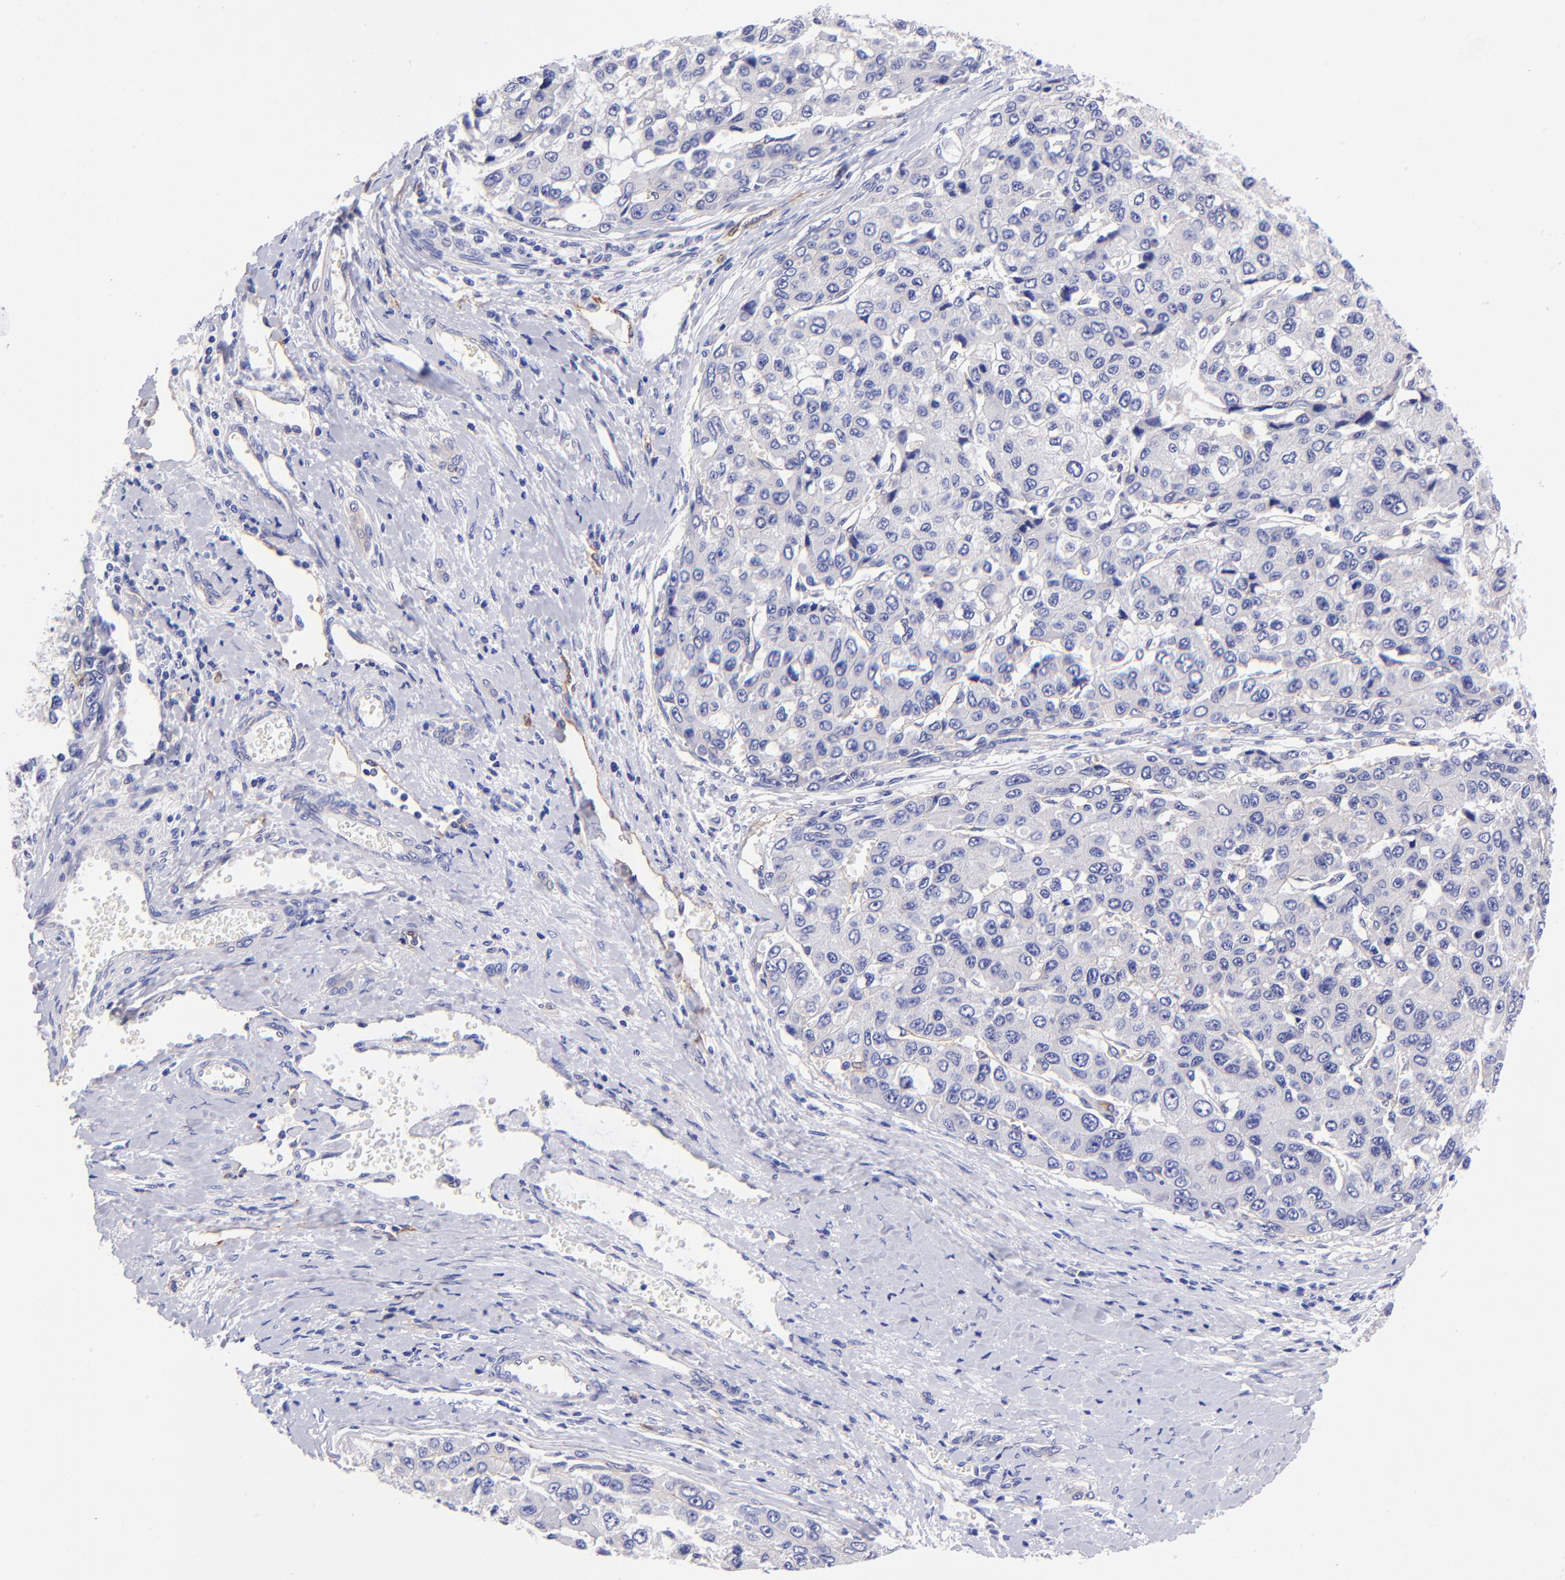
{"staining": {"intensity": "negative", "quantity": "none", "location": "none"}, "tissue": "liver cancer", "cell_type": "Tumor cells", "image_type": "cancer", "snomed": [{"axis": "morphology", "description": "Carcinoma, Hepatocellular, NOS"}, {"axis": "topography", "description": "Liver"}], "caption": "The histopathology image reveals no significant positivity in tumor cells of liver cancer.", "gene": "PPFIBP1", "patient": {"sex": "female", "age": 66}}